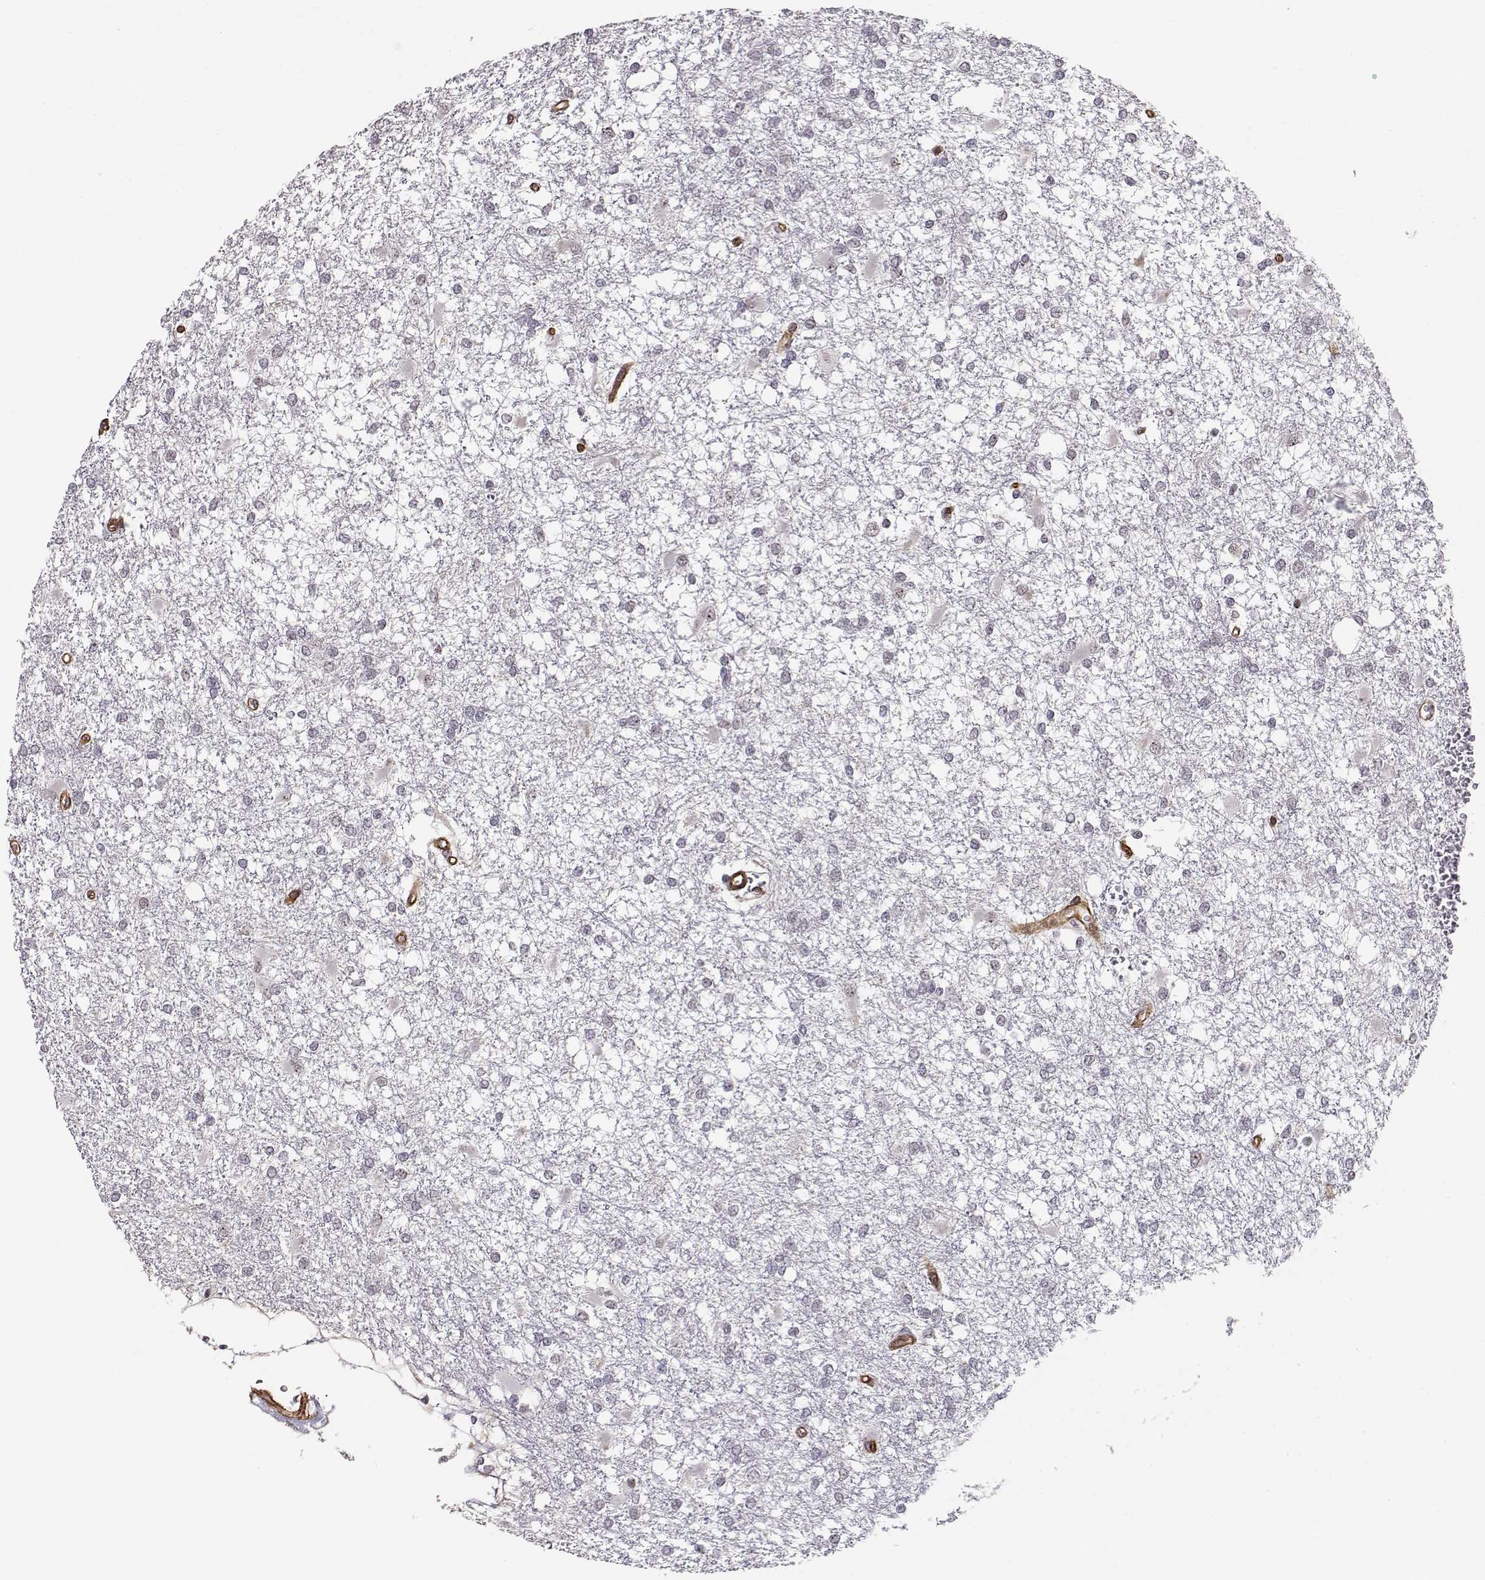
{"staining": {"intensity": "negative", "quantity": "none", "location": "none"}, "tissue": "glioma", "cell_type": "Tumor cells", "image_type": "cancer", "snomed": [{"axis": "morphology", "description": "Glioma, malignant, High grade"}, {"axis": "topography", "description": "Cerebral cortex"}], "caption": "Glioma stained for a protein using immunohistochemistry demonstrates no positivity tumor cells.", "gene": "CIR1", "patient": {"sex": "male", "age": 79}}